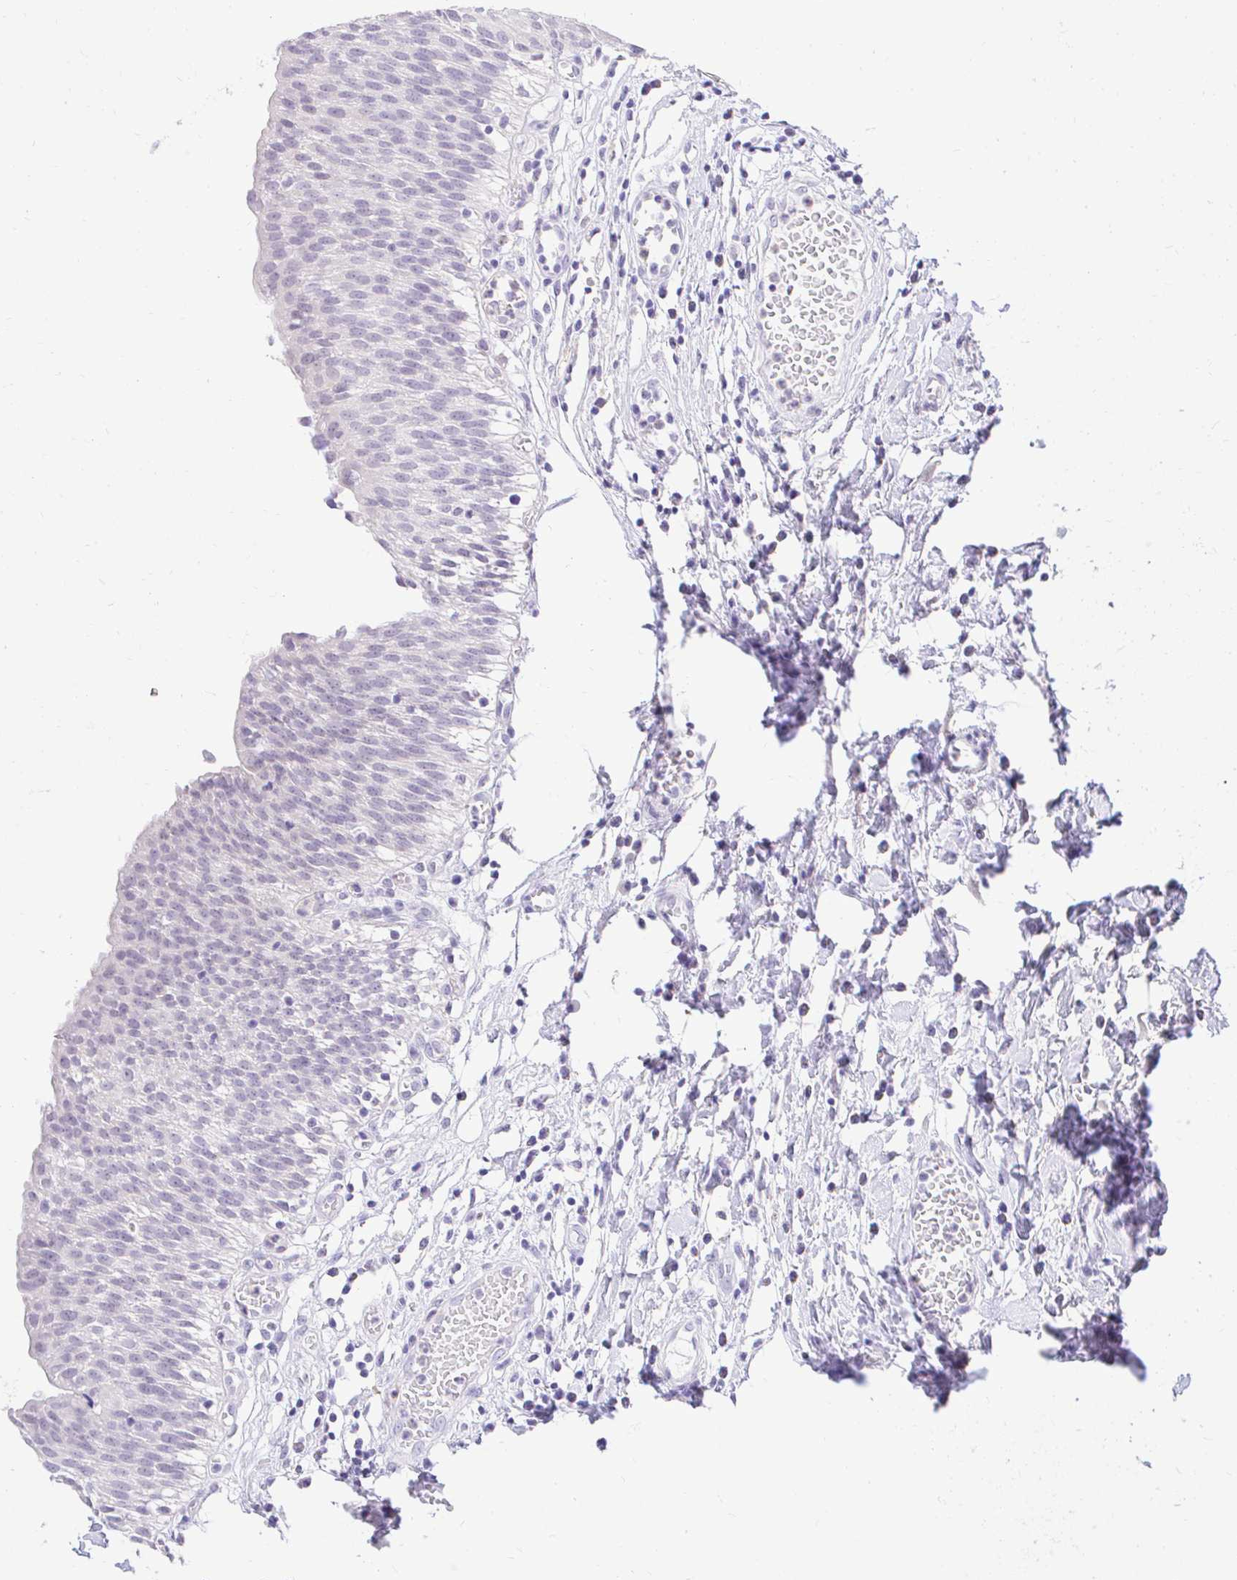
{"staining": {"intensity": "negative", "quantity": "none", "location": "none"}, "tissue": "urinary bladder", "cell_type": "Urothelial cells", "image_type": "normal", "snomed": [{"axis": "morphology", "description": "Normal tissue, NOS"}, {"axis": "topography", "description": "Urinary bladder"}], "caption": "This is a image of IHC staining of benign urinary bladder, which shows no expression in urothelial cells.", "gene": "FATE1", "patient": {"sex": "male", "age": 64}}